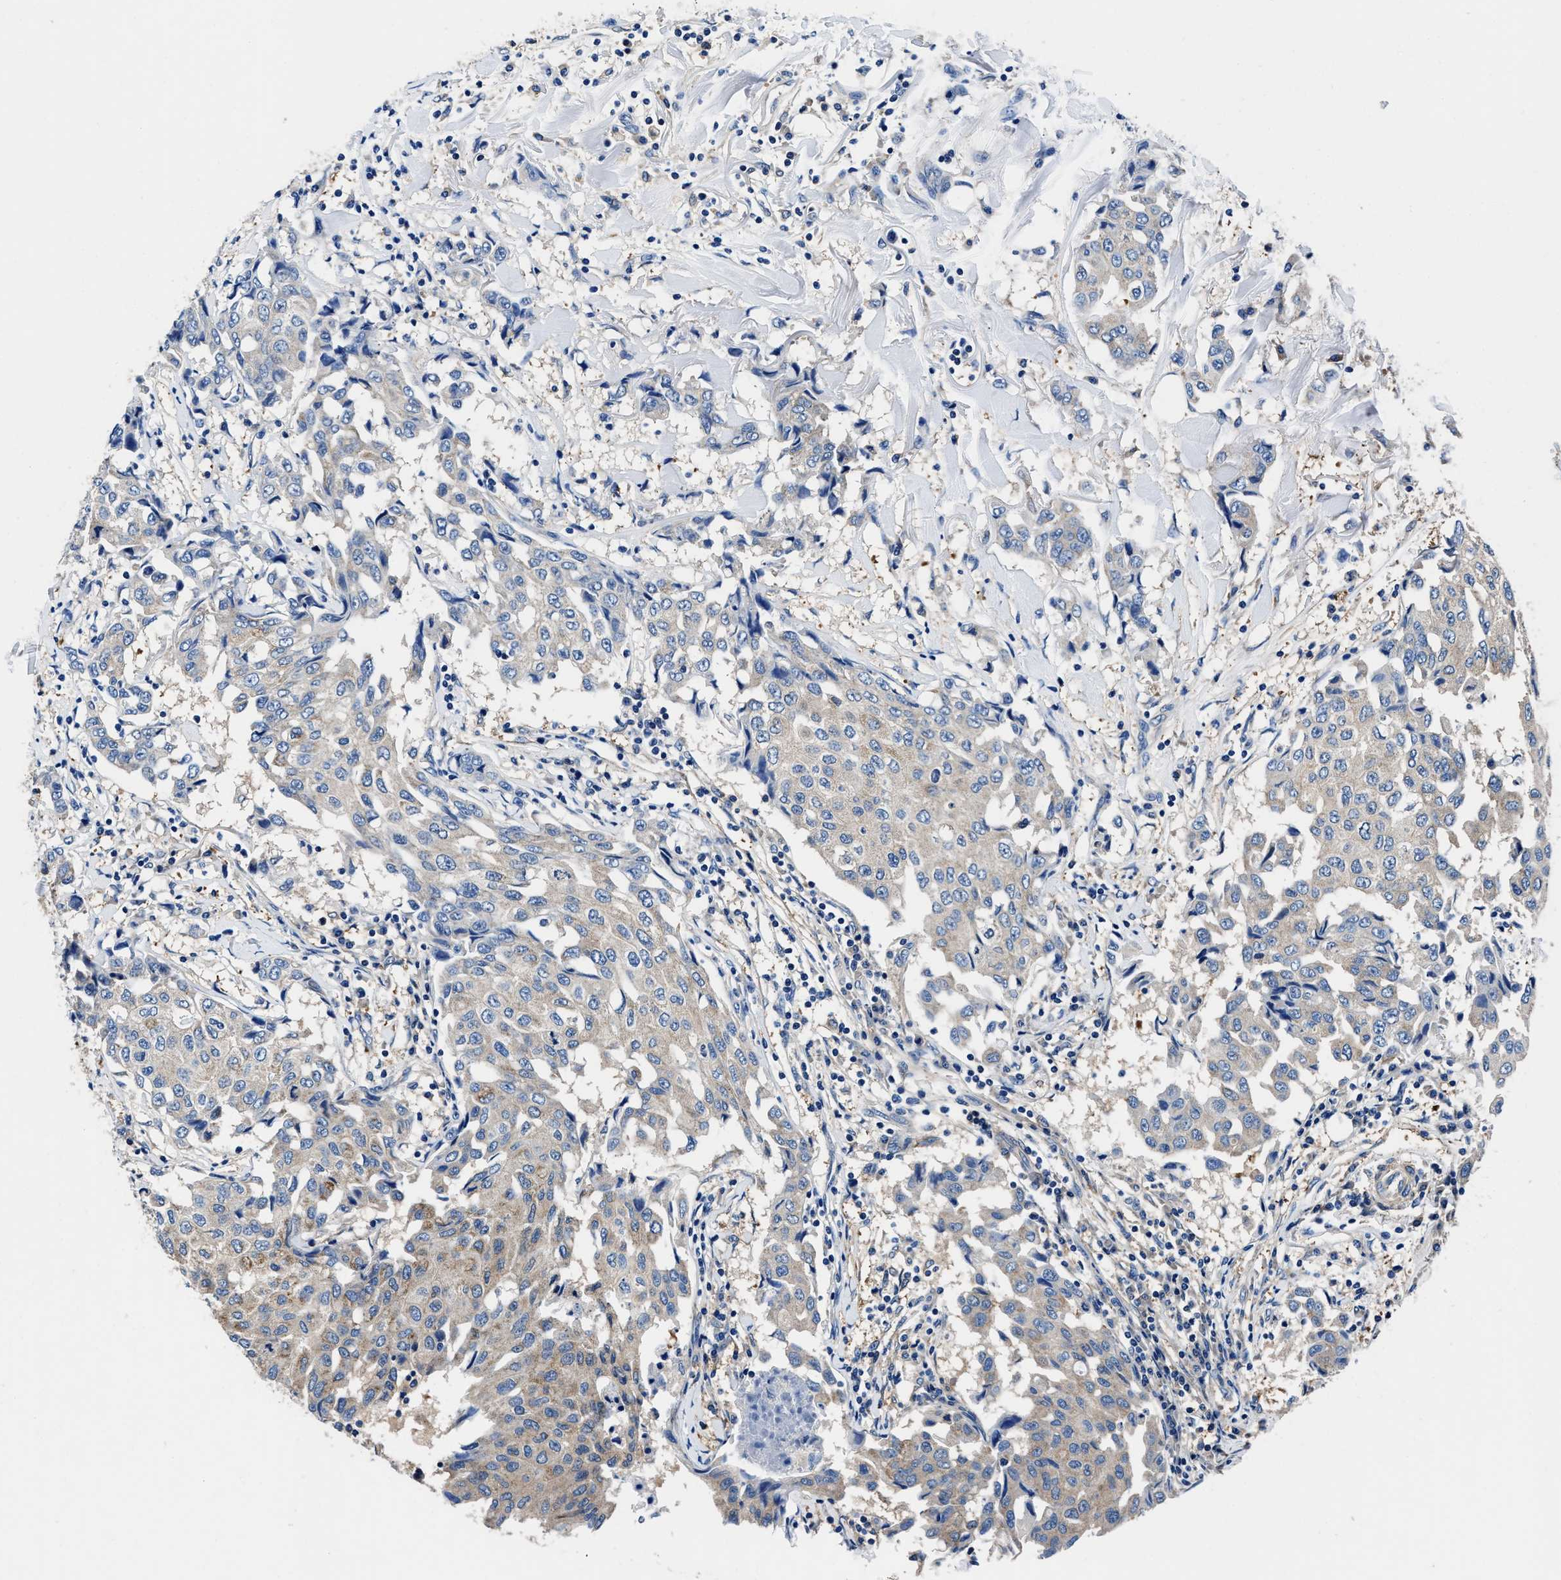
{"staining": {"intensity": "weak", "quantity": "25%-75%", "location": "cytoplasmic/membranous"}, "tissue": "breast cancer", "cell_type": "Tumor cells", "image_type": "cancer", "snomed": [{"axis": "morphology", "description": "Duct carcinoma"}, {"axis": "topography", "description": "Breast"}], "caption": "An IHC image of tumor tissue is shown. Protein staining in brown highlights weak cytoplasmic/membranous positivity in intraductal carcinoma (breast) within tumor cells.", "gene": "NEU1", "patient": {"sex": "female", "age": 80}}